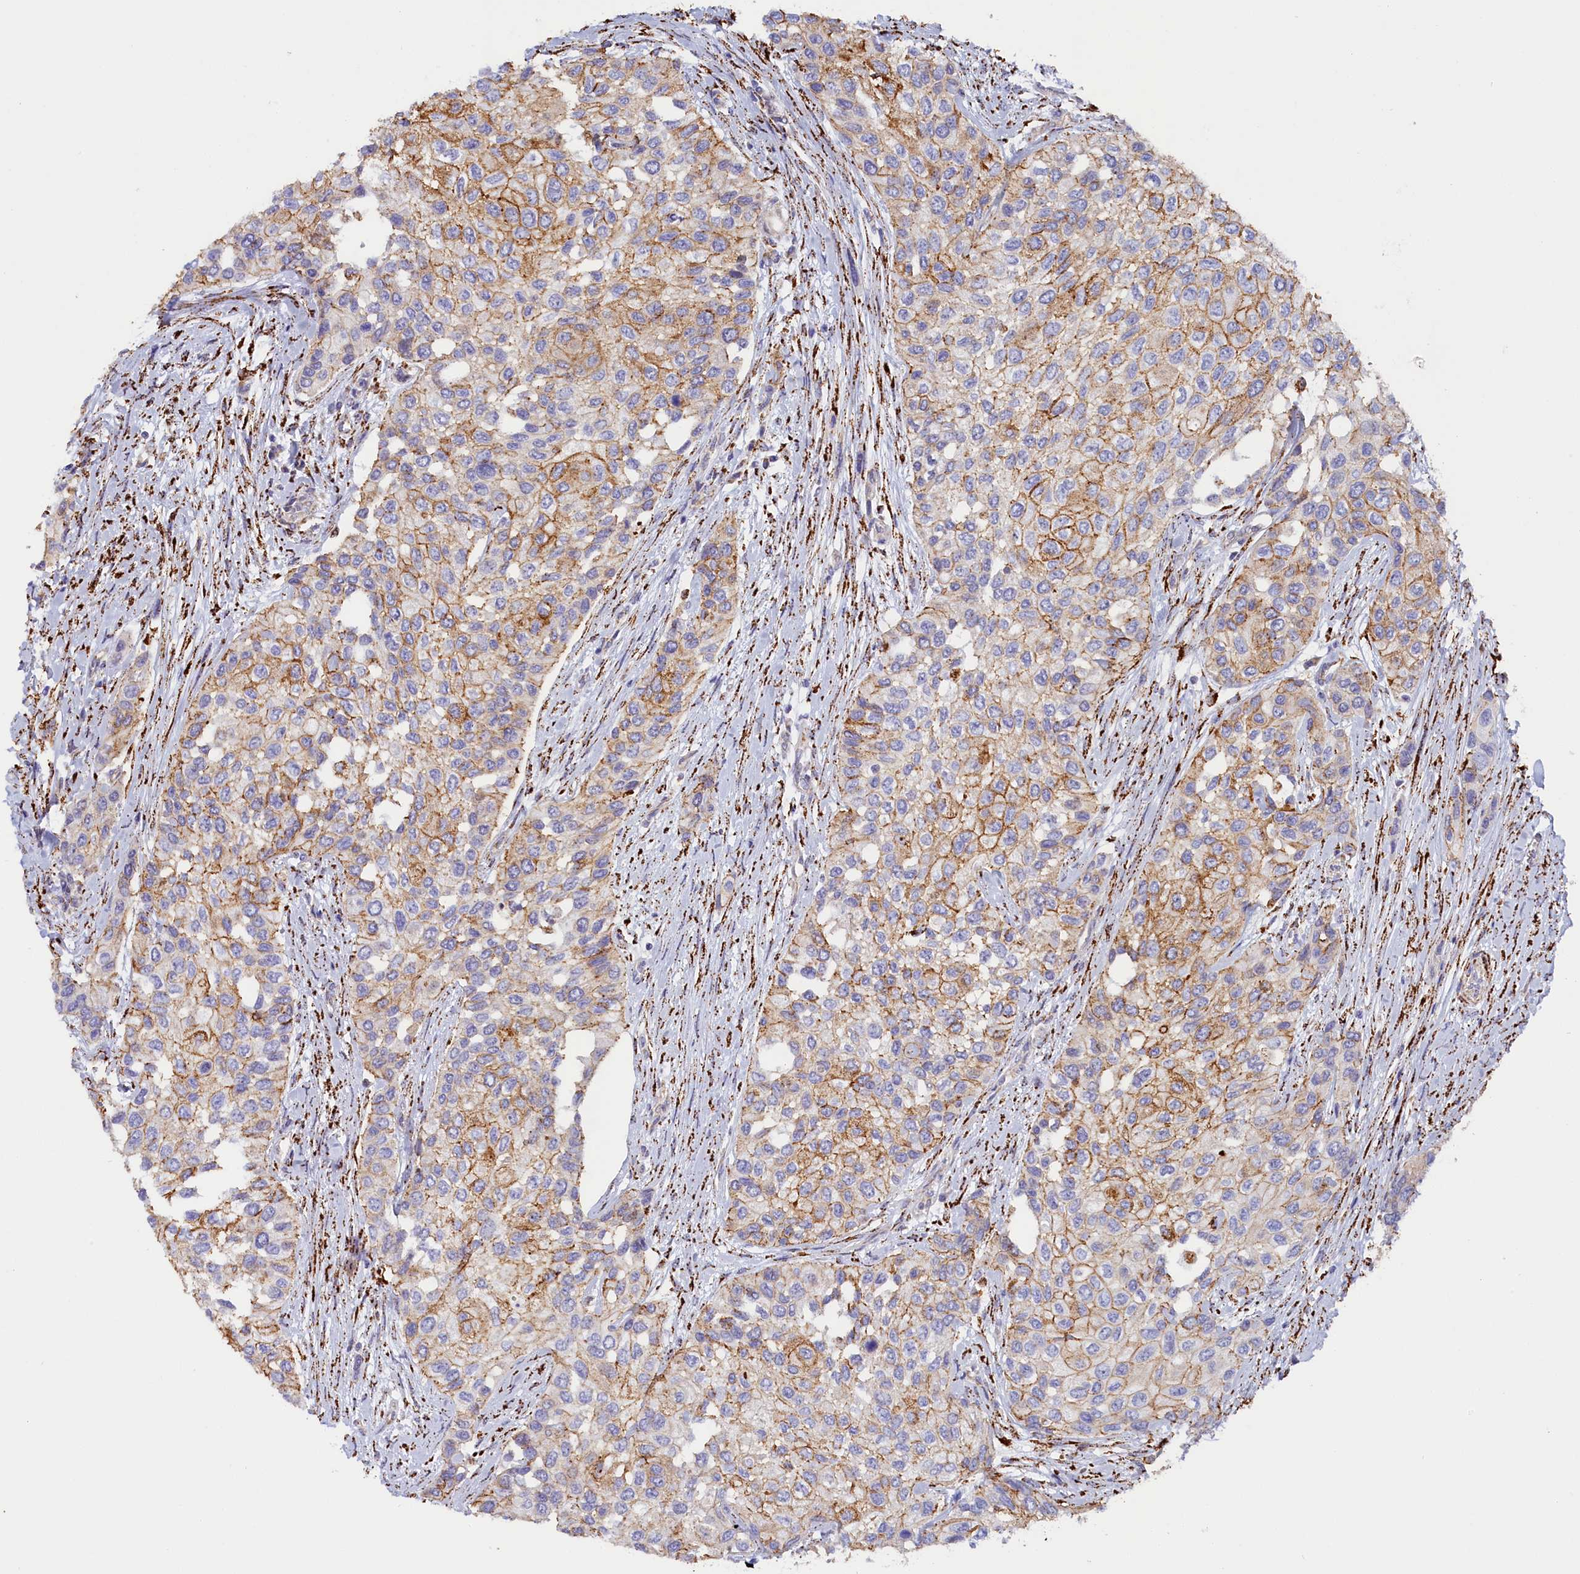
{"staining": {"intensity": "moderate", "quantity": ">75%", "location": "cytoplasmic/membranous"}, "tissue": "urothelial cancer", "cell_type": "Tumor cells", "image_type": "cancer", "snomed": [{"axis": "morphology", "description": "Normal tissue, NOS"}, {"axis": "morphology", "description": "Urothelial carcinoma, High grade"}, {"axis": "topography", "description": "Vascular tissue"}, {"axis": "topography", "description": "Urinary bladder"}], "caption": "DAB immunohistochemical staining of urothelial carcinoma (high-grade) reveals moderate cytoplasmic/membranous protein expression in about >75% of tumor cells. The staining was performed using DAB to visualize the protein expression in brown, while the nuclei were stained in blue with hematoxylin (Magnification: 20x).", "gene": "AKTIP", "patient": {"sex": "female", "age": 56}}